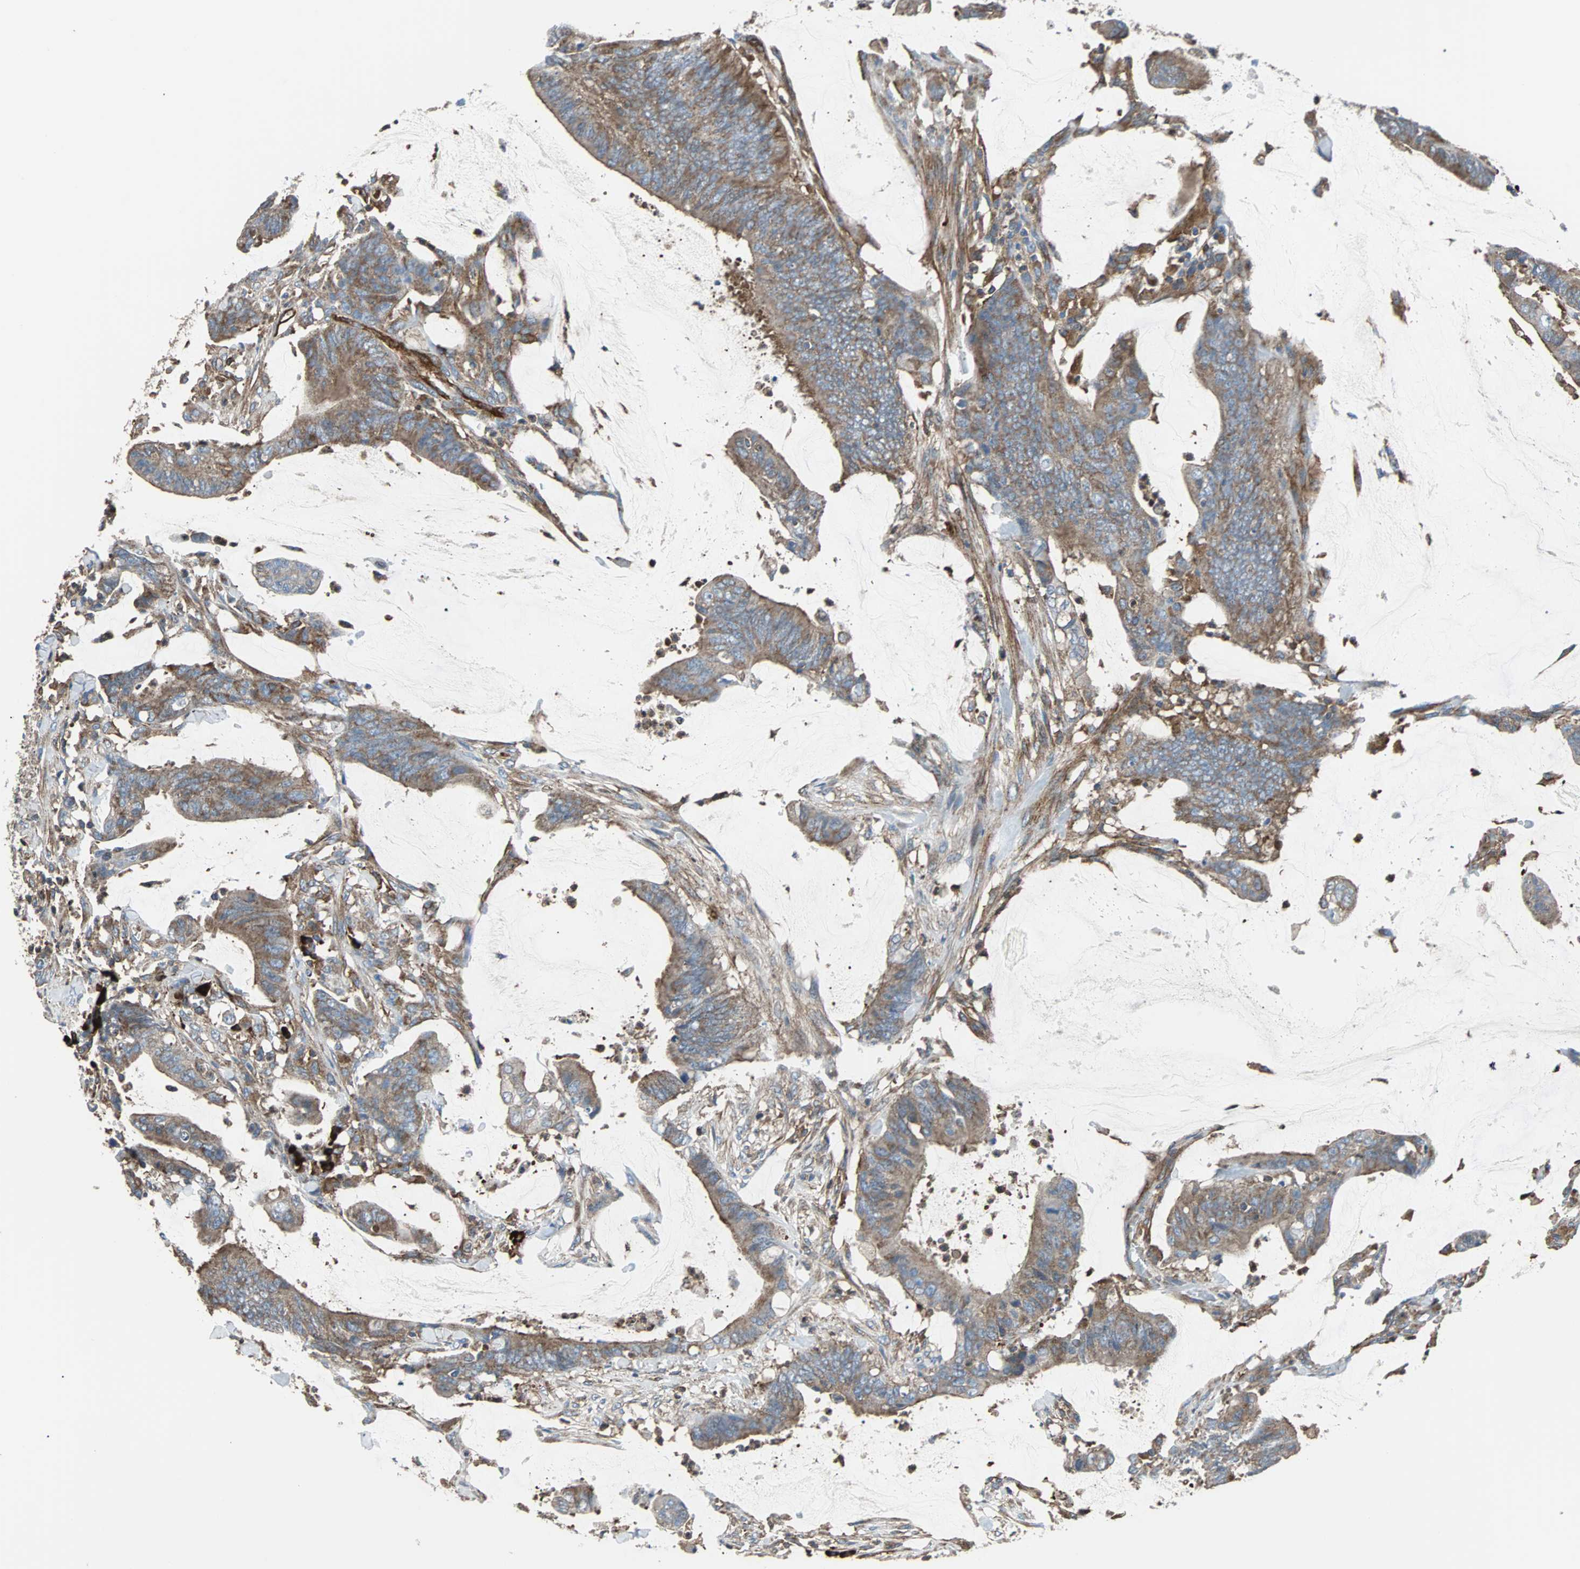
{"staining": {"intensity": "weak", "quantity": ">75%", "location": "cytoplasmic/membranous"}, "tissue": "colorectal cancer", "cell_type": "Tumor cells", "image_type": "cancer", "snomed": [{"axis": "morphology", "description": "Adenocarcinoma, NOS"}, {"axis": "topography", "description": "Rectum"}], "caption": "Protein expression analysis of adenocarcinoma (colorectal) shows weak cytoplasmic/membranous staining in approximately >75% of tumor cells.", "gene": "PLCG2", "patient": {"sex": "female", "age": 66}}